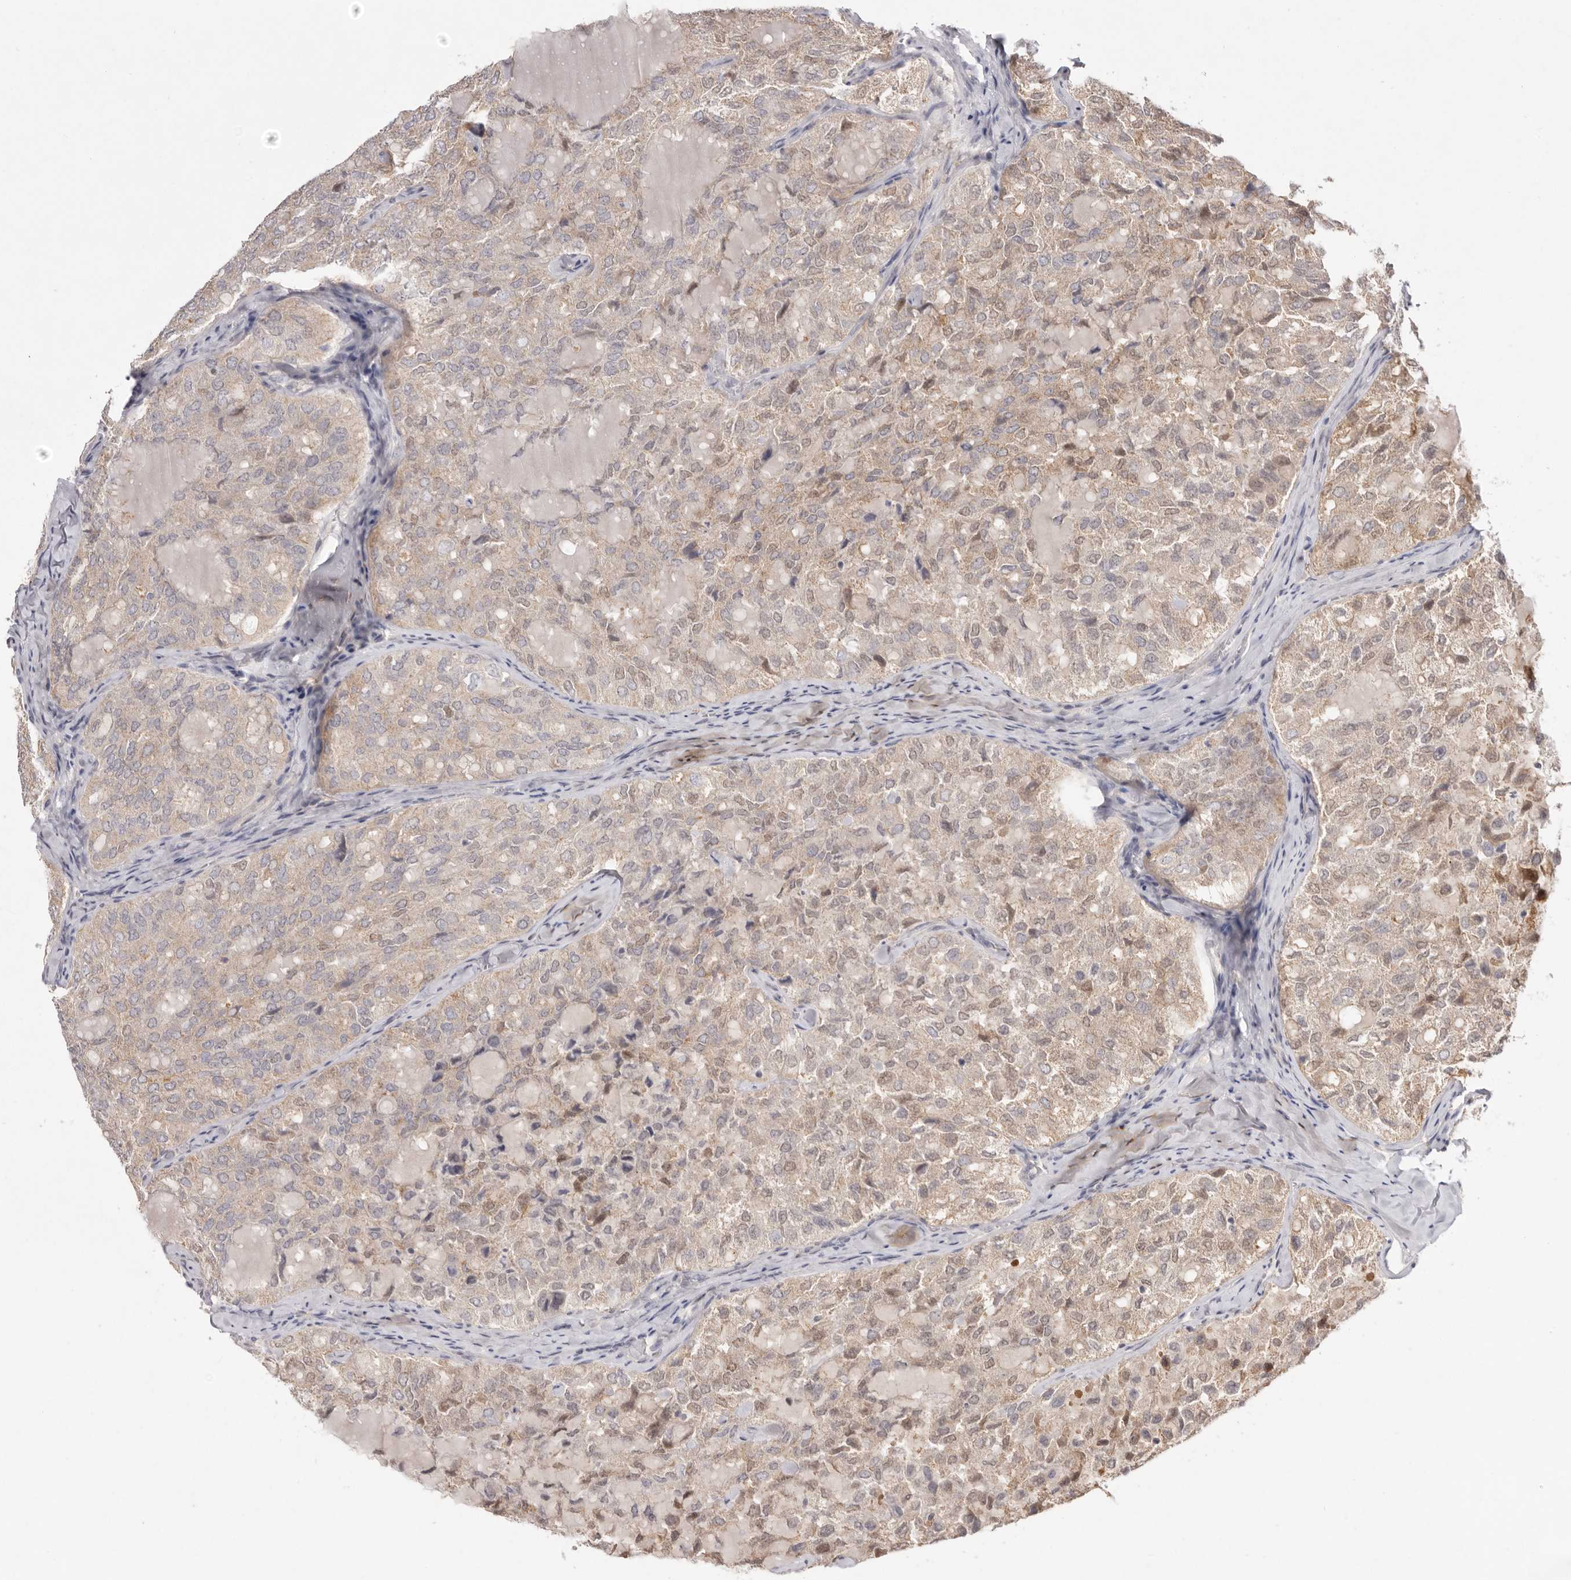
{"staining": {"intensity": "weak", "quantity": "25%-75%", "location": "cytoplasmic/membranous,nuclear"}, "tissue": "thyroid cancer", "cell_type": "Tumor cells", "image_type": "cancer", "snomed": [{"axis": "morphology", "description": "Follicular adenoma carcinoma, NOS"}, {"axis": "topography", "description": "Thyroid gland"}], "caption": "Immunohistochemical staining of human thyroid cancer shows low levels of weak cytoplasmic/membranous and nuclear protein expression in about 25%-75% of tumor cells.", "gene": "TADA1", "patient": {"sex": "male", "age": 75}}